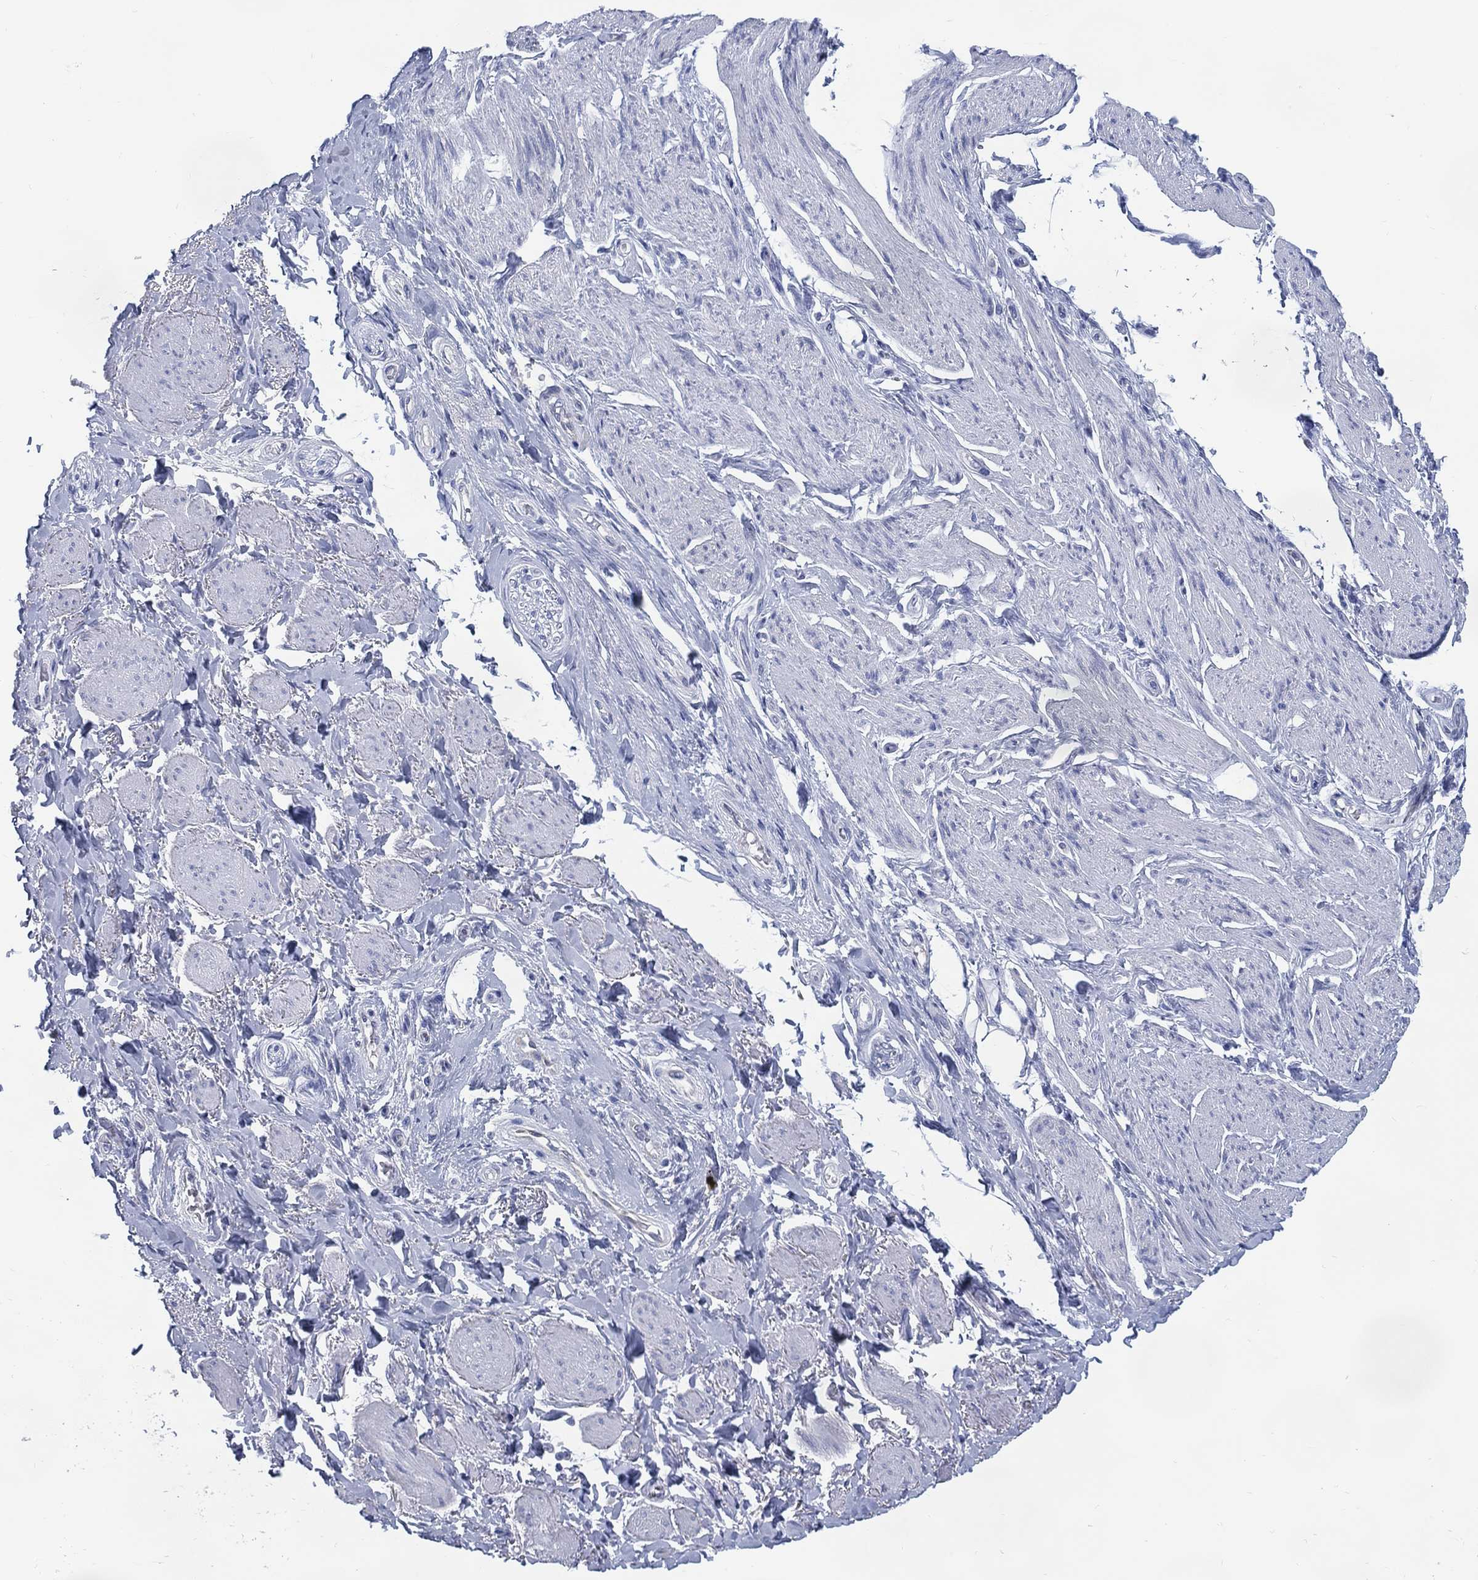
{"staining": {"intensity": "negative", "quantity": "none", "location": "none"}, "tissue": "soft tissue", "cell_type": "Fibroblasts", "image_type": "normal", "snomed": [{"axis": "morphology", "description": "Normal tissue, NOS"}, {"axis": "topography", "description": "Skeletal muscle"}, {"axis": "topography", "description": "Anal"}, {"axis": "topography", "description": "Peripheral nerve tissue"}], "caption": "Image shows no protein positivity in fibroblasts of unremarkable soft tissue. (DAB immunohistochemistry (IHC) visualized using brightfield microscopy, high magnification).", "gene": "DDI1", "patient": {"sex": "male", "age": 53}}